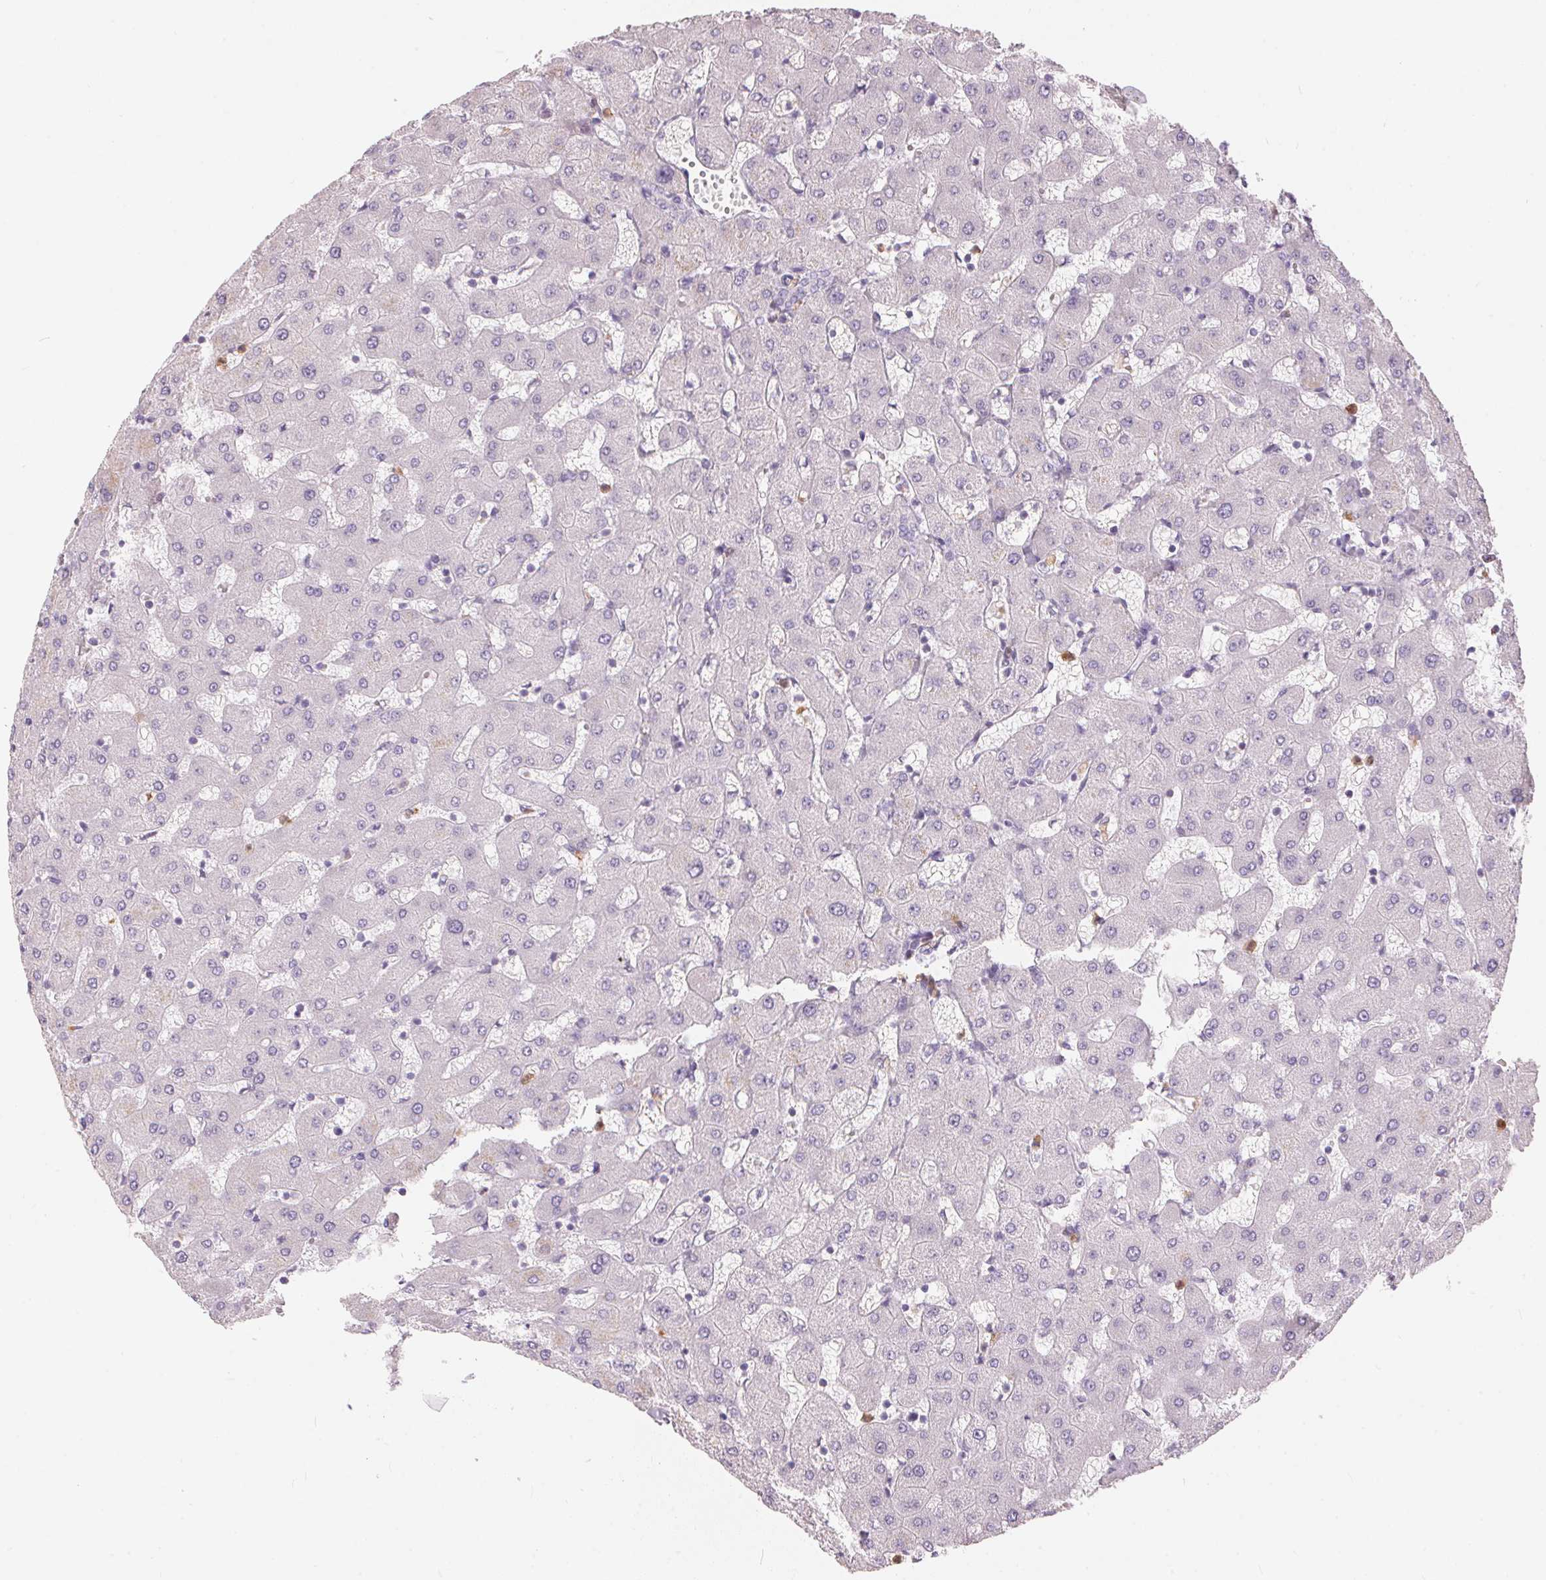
{"staining": {"intensity": "negative", "quantity": "none", "location": "none"}, "tissue": "liver", "cell_type": "Cholangiocytes", "image_type": "normal", "snomed": [{"axis": "morphology", "description": "Normal tissue, NOS"}, {"axis": "topography", "description": "Liver"}], "caption": "Immunohistochemical staining of normal human liver demonstrates no significant expression in cholangiocytes. (DAB (3,3'-diaminobenzidine) immunohistochemistry with hematoxylin counter stain).", "gene": "SERPINB1", "patient": {"sex": "female", "age": 63}}